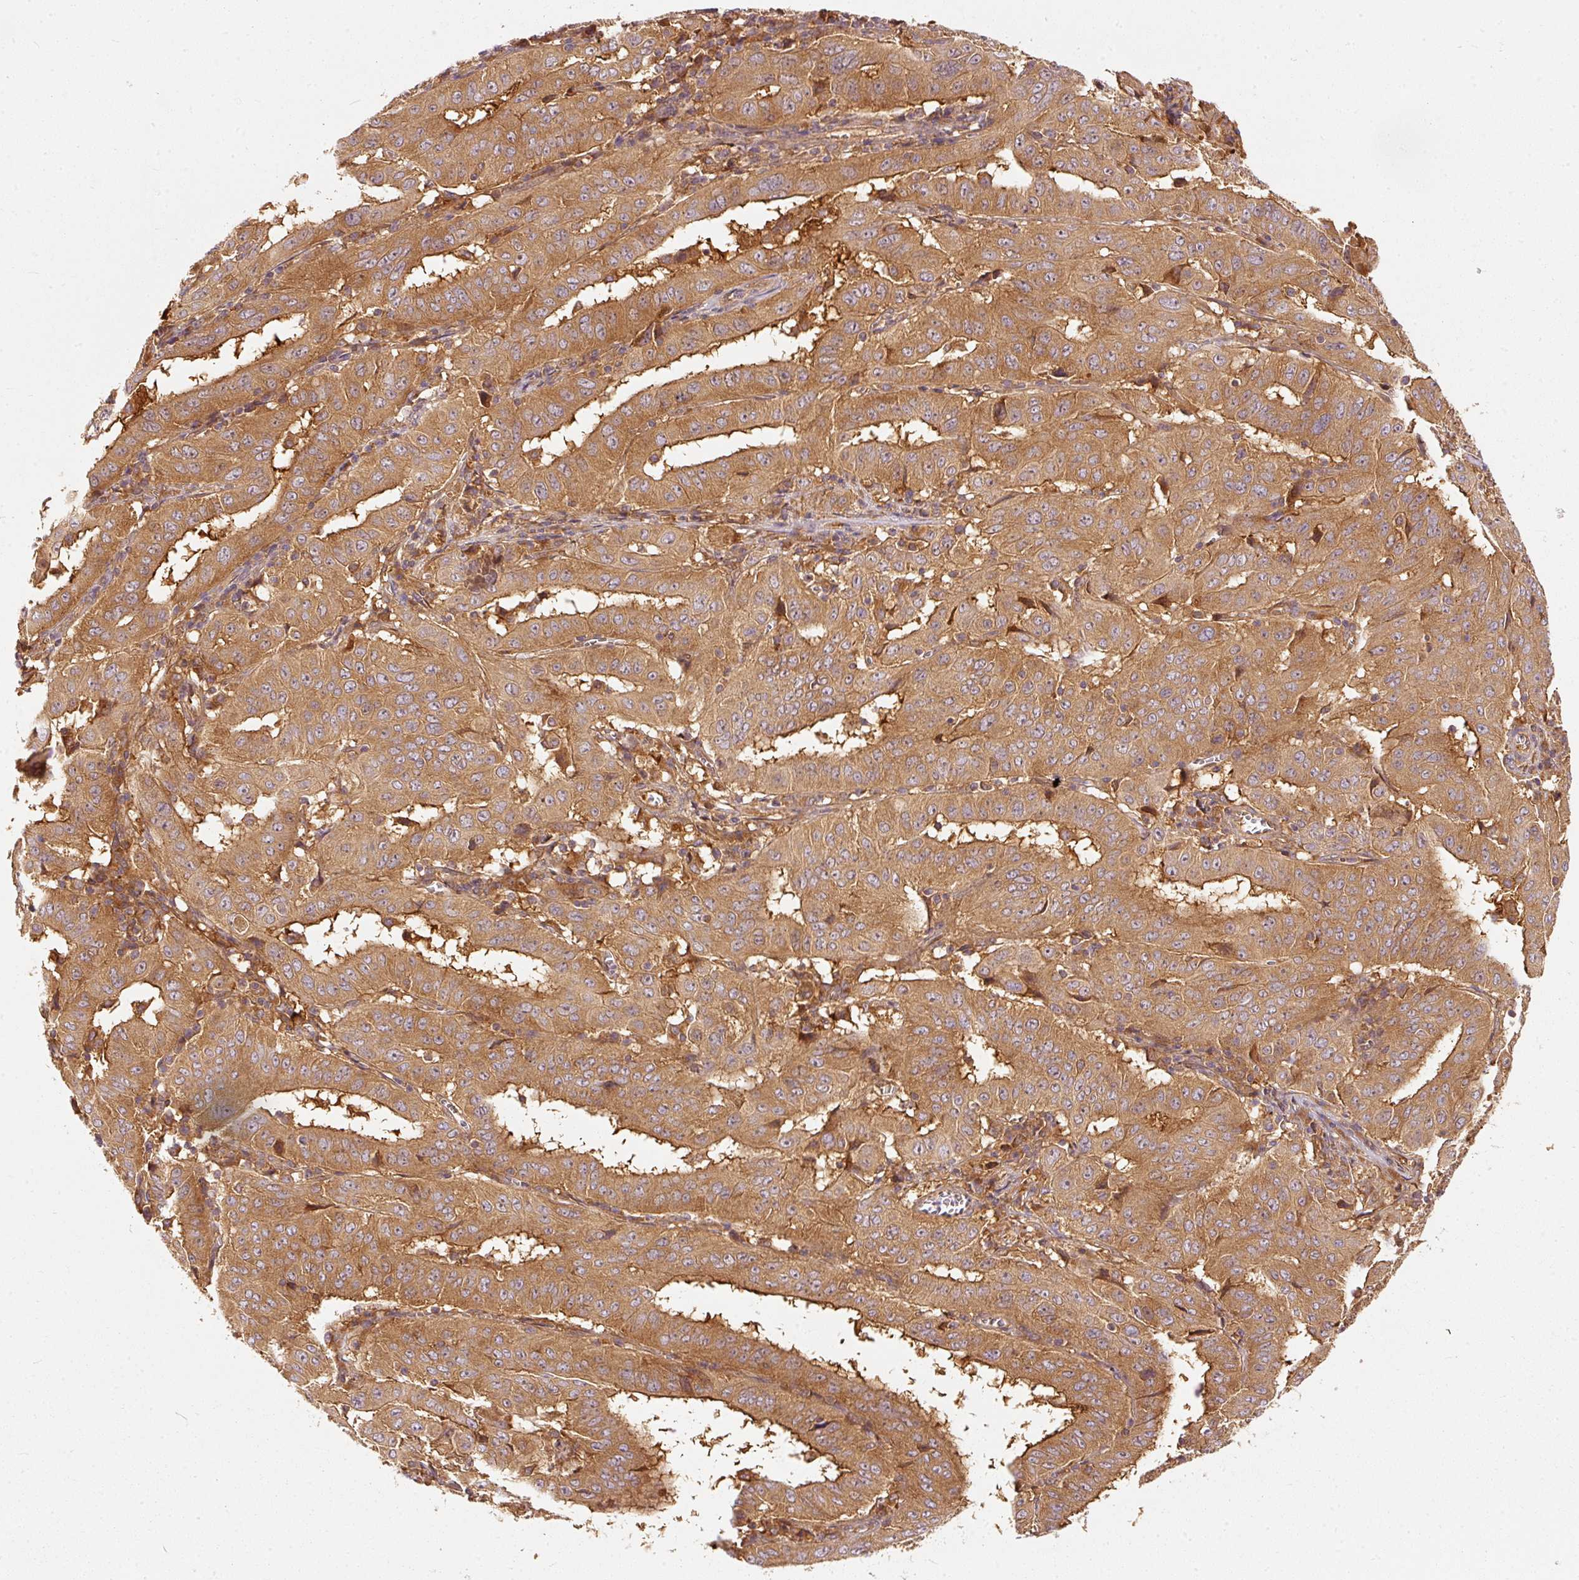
{"staining": {"intensity": "moderate", "quantity": ">75%", "location": "cytoplasmic/membranous"}, "tissue": "pancreatic cancer", "cell_type": "Tumor cells", "image_type": "cancer", "snomed": [{"axis": "morphology", "description": "Adenocarcinoma, NOS"}, {"axis": "topography", "description": "Pancreas"}], "caption": "Immunohistochemistry photomicrograph of neoplastic tissue: human pancreatic adenocarcinoma stained using immunohistochemistry shows medium levels of moderate protein expression localized specifically in the cytoplasmic/membranous of tumor cells, appearing as a cytoplasmic/membranous brown color.", "gene": "EIF3B", "patient": {"sex": "male", "age": 63}}